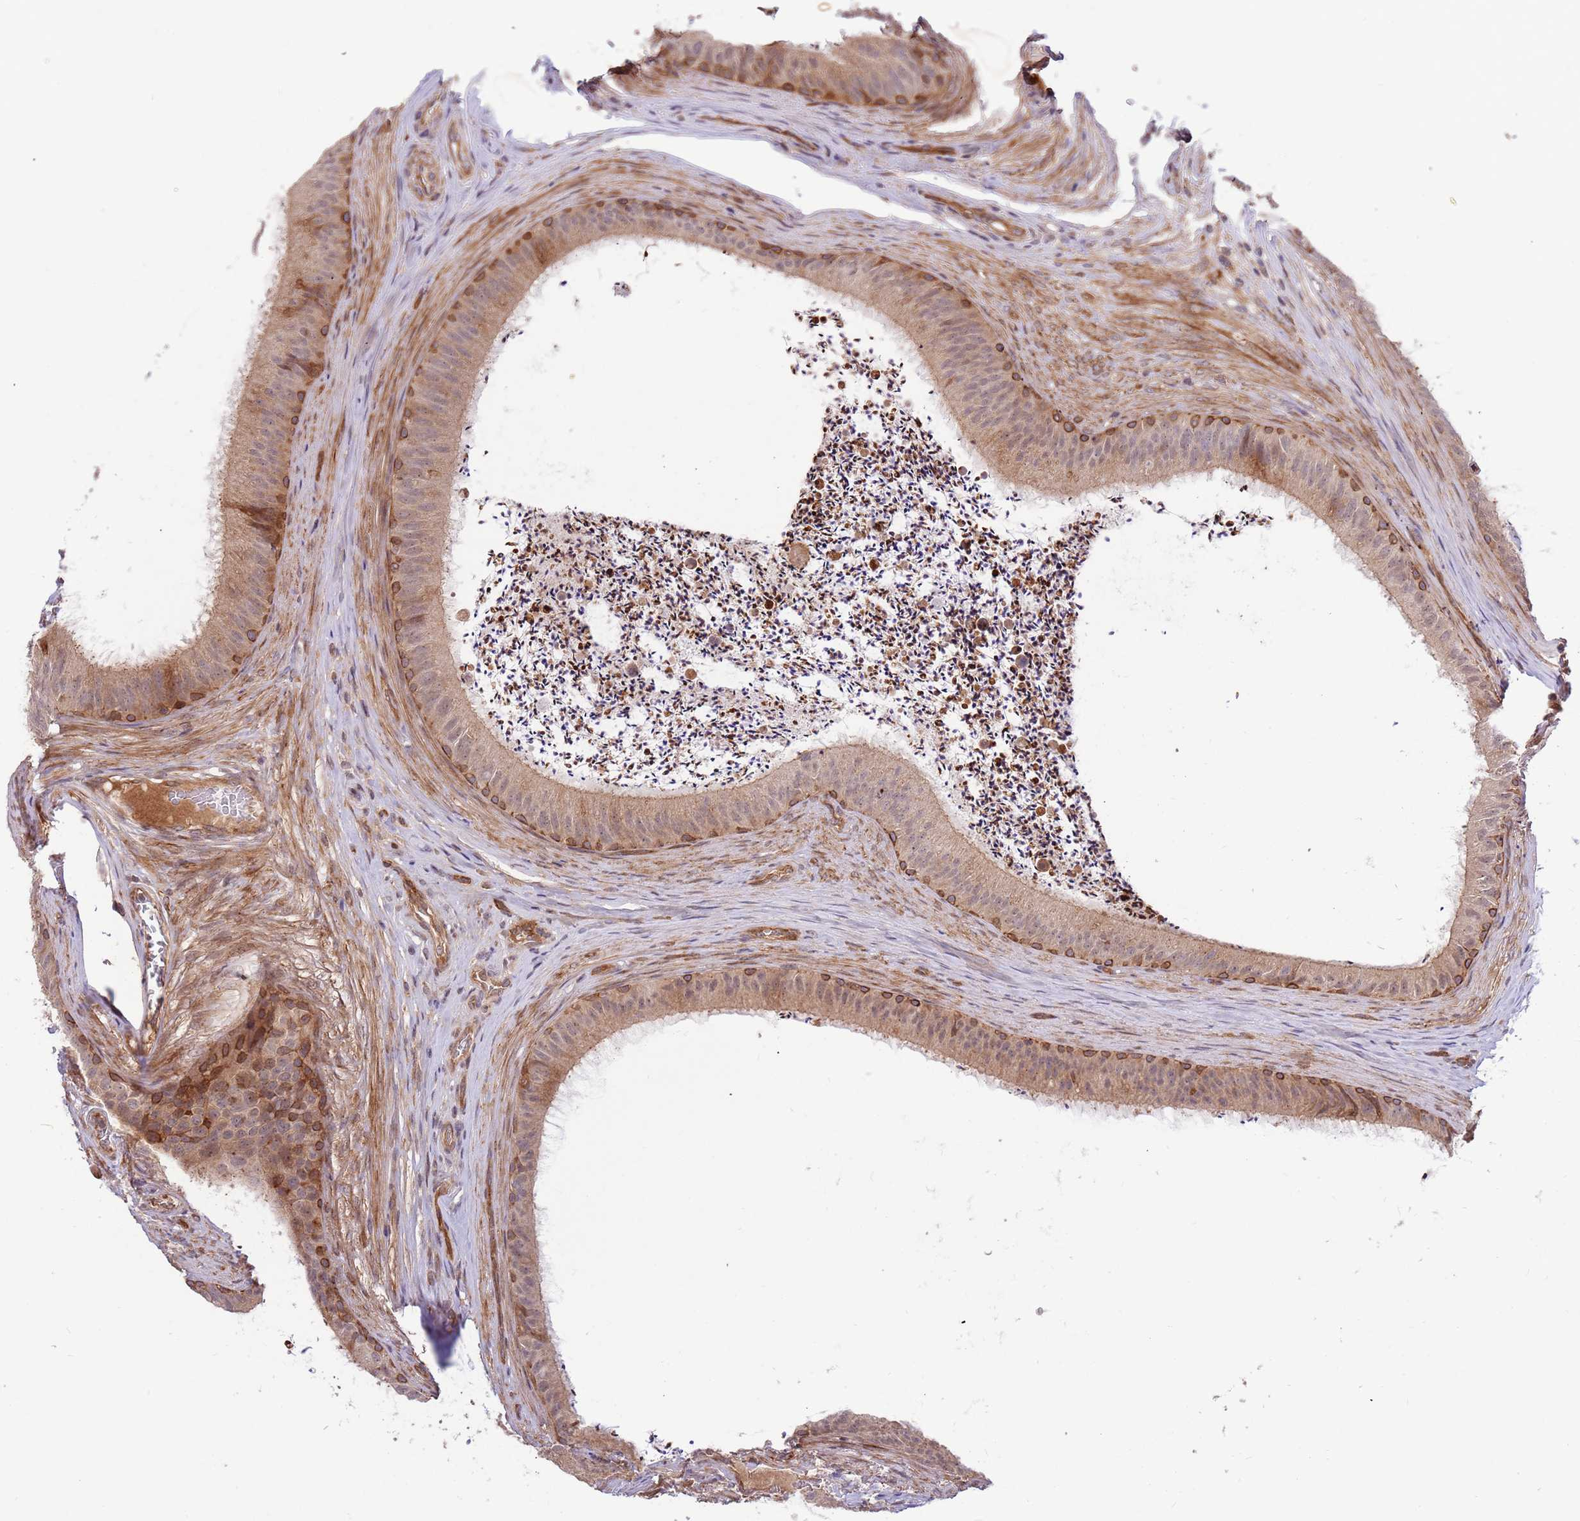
{"staining": {"intensity": "strong", "quantity": "<25%", "location": "cytoplasmic/membranous"}, "tissue": "epididymis", "cell_type": "Glandular cells", "image_type": "normal", "snomed": [{"axis": "morphology", "description": "Normal tissue, NOS"}, {"axis": "topography", "description": "Testis"}, {"axis": "topography", "description": "Epididymis"}], "caption": "IHC photomicrograph of unremarkable epididymis: human epididymis stained using IHC reveals medium levels of strong protein expression localized specifically in the cytoplasmic/membranous of glandular cells, appearing as a cytoplasmic/membranous brown color.", "gene": "HAUS3", "patient": {"sex": "male", "age": 41}}